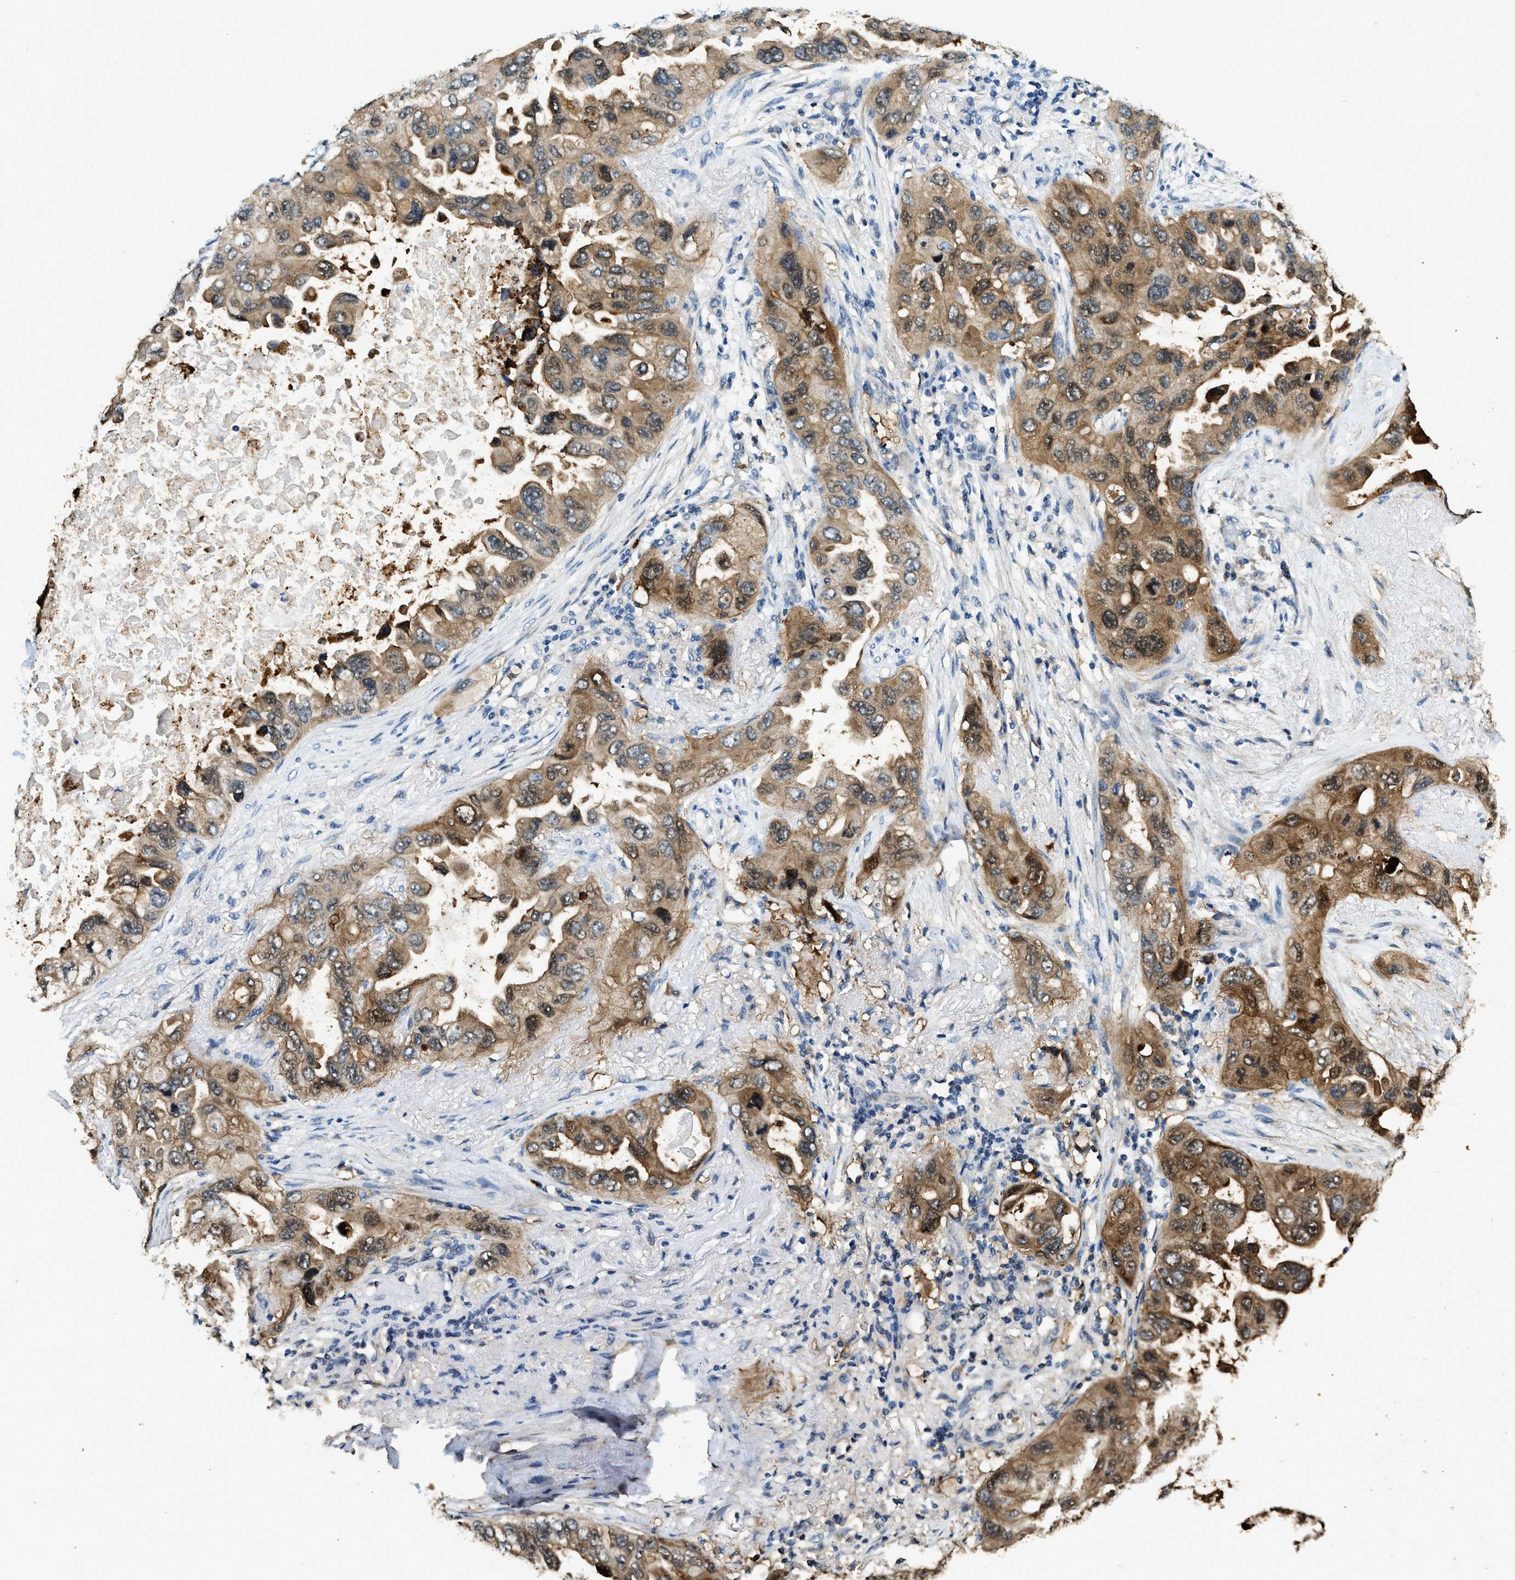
{"staining": {"intensity": "moderate", "quantity": ">75%", "location": "cytoplasmic/membranous,nuclear"}, "tissue": "lung cancer", "cell_type": "Tumor cells", "image_type": "cancer", "snomed": [{"axis": "morphology", "description": "Squamous cell carcinoma, NOS"}, {"axis": "topography", "description": "Lung"}], "caption": "Immunohistochemistry of human lung cancer (squamous cell carcinoma) shows medium levels of moderate cytoplasmic/membranous and nuclear positivity in about >75% of tumor cells.", "gene": "ANXA3", "patient": {"sex": "female", "age": 73}}